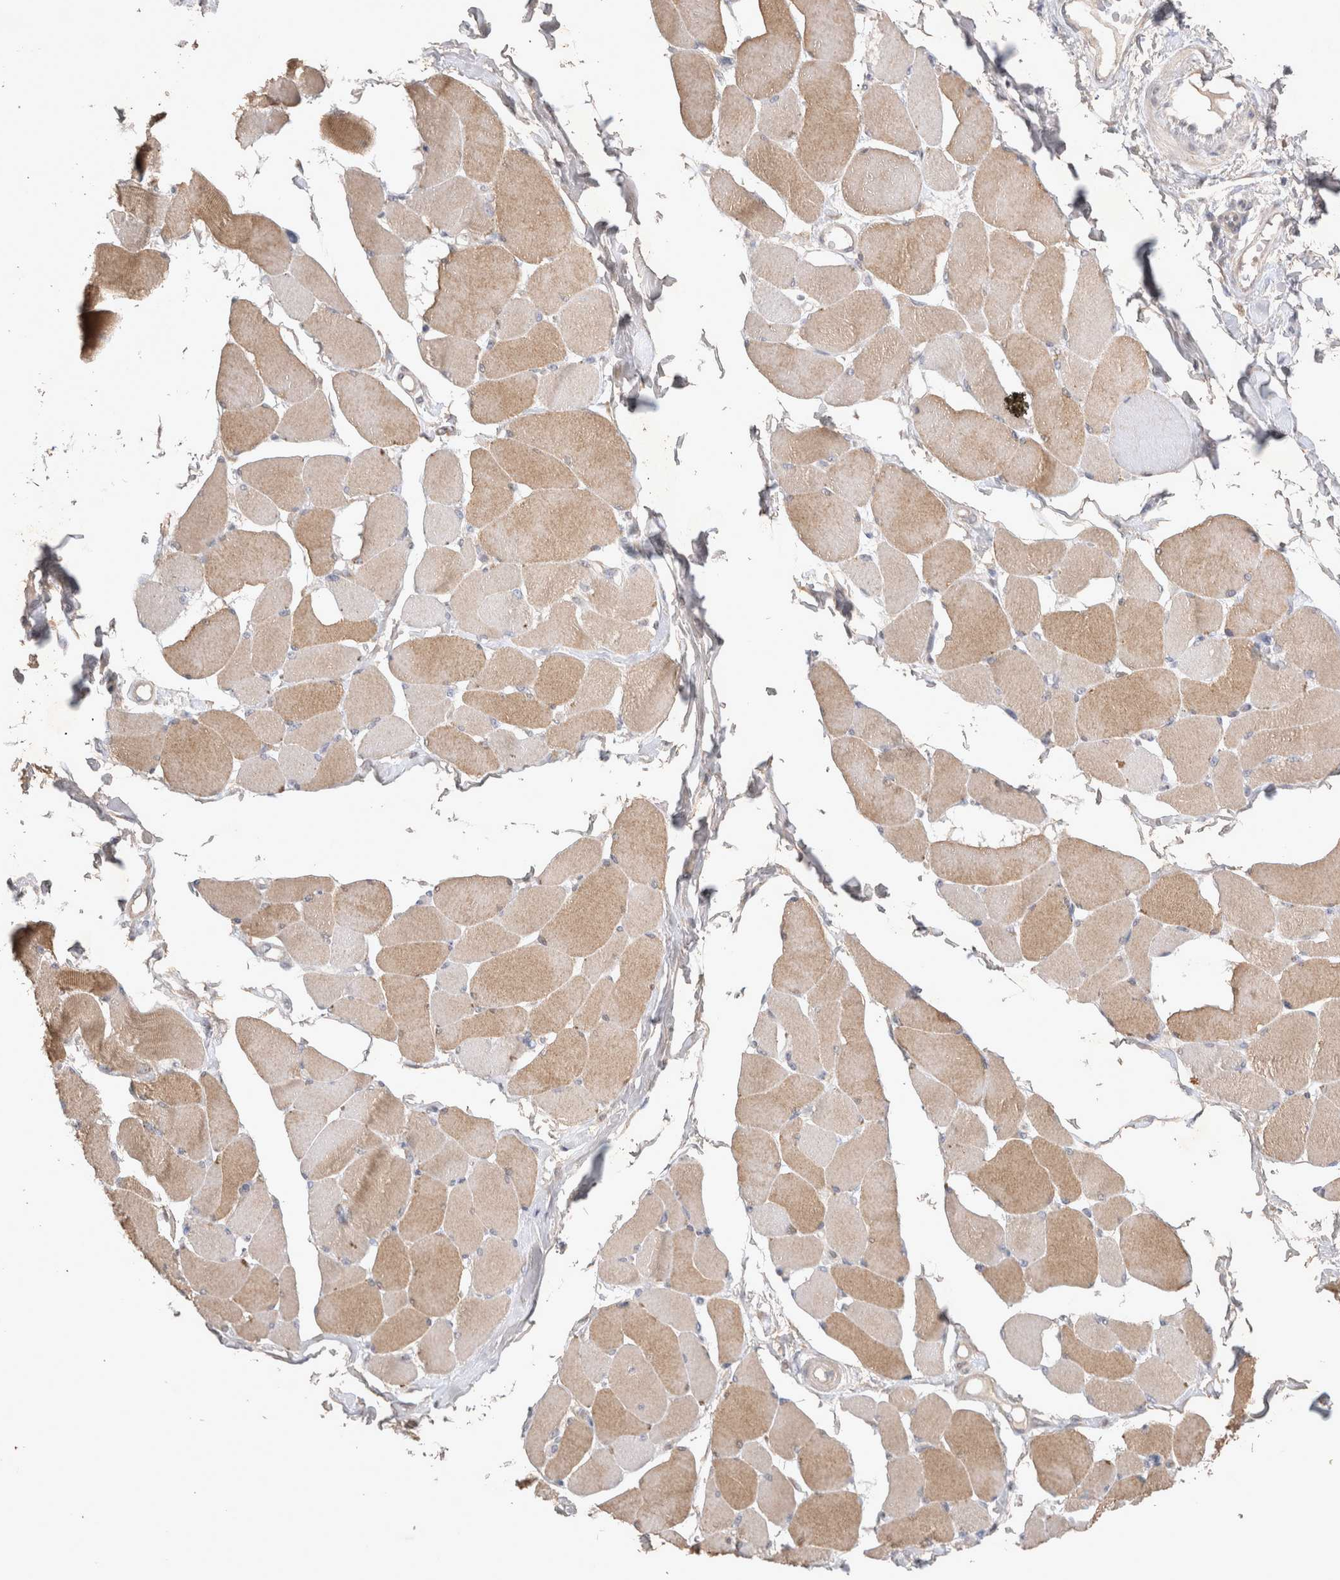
{"staining": {"intensity": "moderate", "quantity": ">75%", "location": "cytoplasmic/membranous"}, "tissue": "skeletal muscle", "cell_type": "Myocytes", "image_type": "normal", "snomed": [{"axis": "morphology", "description": "Normal tissue, NOS"}, {"axis": "topography", "description": "Skin"}, {"axis": "topography", "description": "Skeletal muscle"}], "caption": "Myocytes exhibit medium levels of moderate cytoplasmic/membranous expression in approximately >75% of cells in unremarkable skeletal muscle.", "gene": "SRD5A3", "patient": {"sex": "male", "age": 83}}